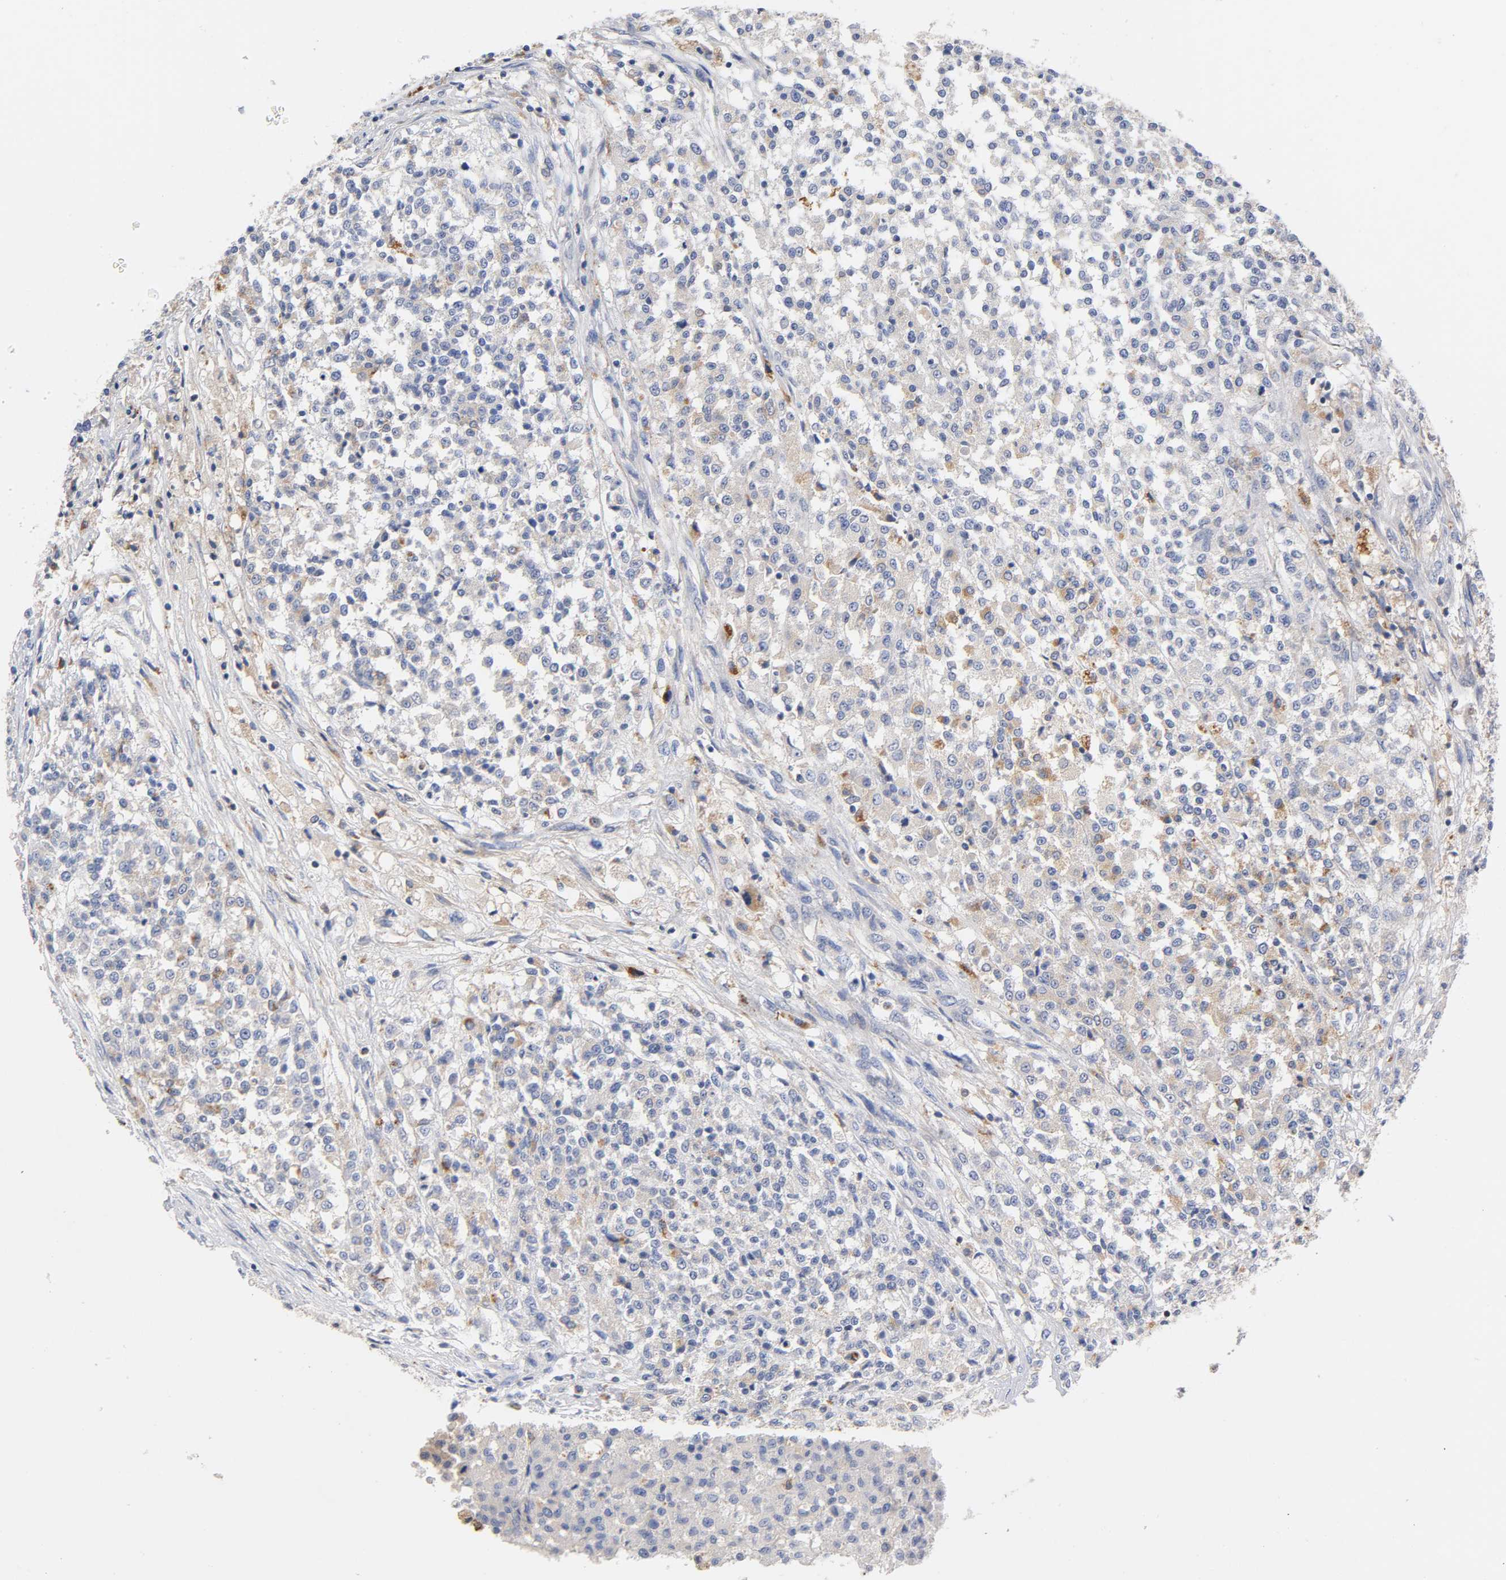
{"staining": {"intensity": "weak", "quantity": "<25%", "location": "cytoplasmic/membranous"}, "tissue": "testis cancer", "cell_type": "Tumor cells", "image_type": "cancer", "snomed": [{"axis": "morphology", "description": "Seminoma, NOS"}, {"axis": "topography", "description": "Testis"}], "caption": "The micrograph exhibits no staining of tumor cells in testis cancer (seminoma). Nuclei are stained in blue.", "gene": "SEMA5A", "patient": {"sex": "male", "age": 59}}